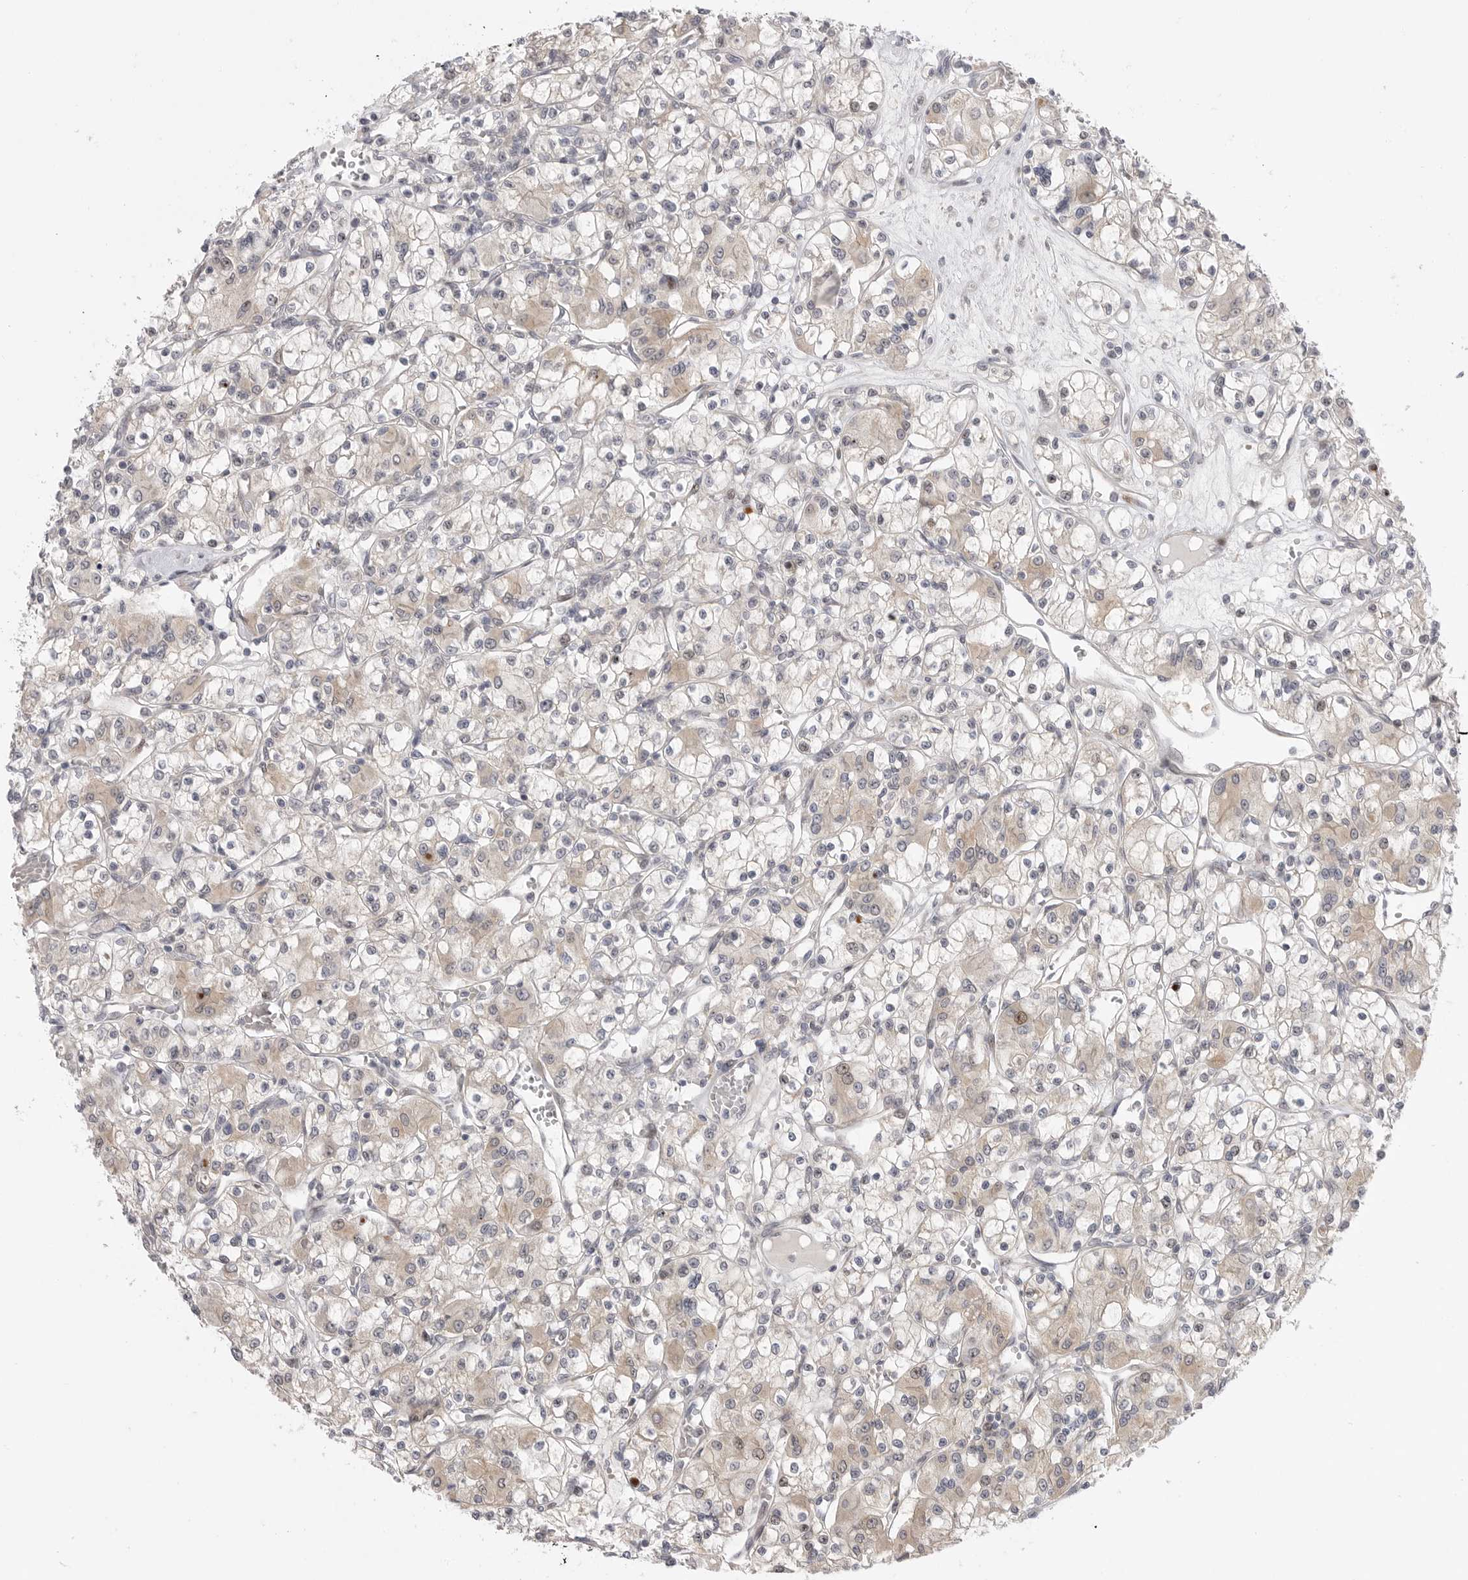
{"staining": {"intensity": "weak", "quantity": "<25%", "location": "cytoplasmic/membranous,nuclear"}, "tissue": "renal cancer", "cell_type": "Tumor cells", "image_type": "cancer", "snomed": [{"axis": "morphology", "description": "Adenocarcinoma, NOS"}, {"axis": "topography", "description": "Kidney"}], "caption": "Renal cancer stained for a protein using IHC reveals no expression tumor cells.", "gene": "GGT6", "patient": {"sex": "female", "age": 59}}